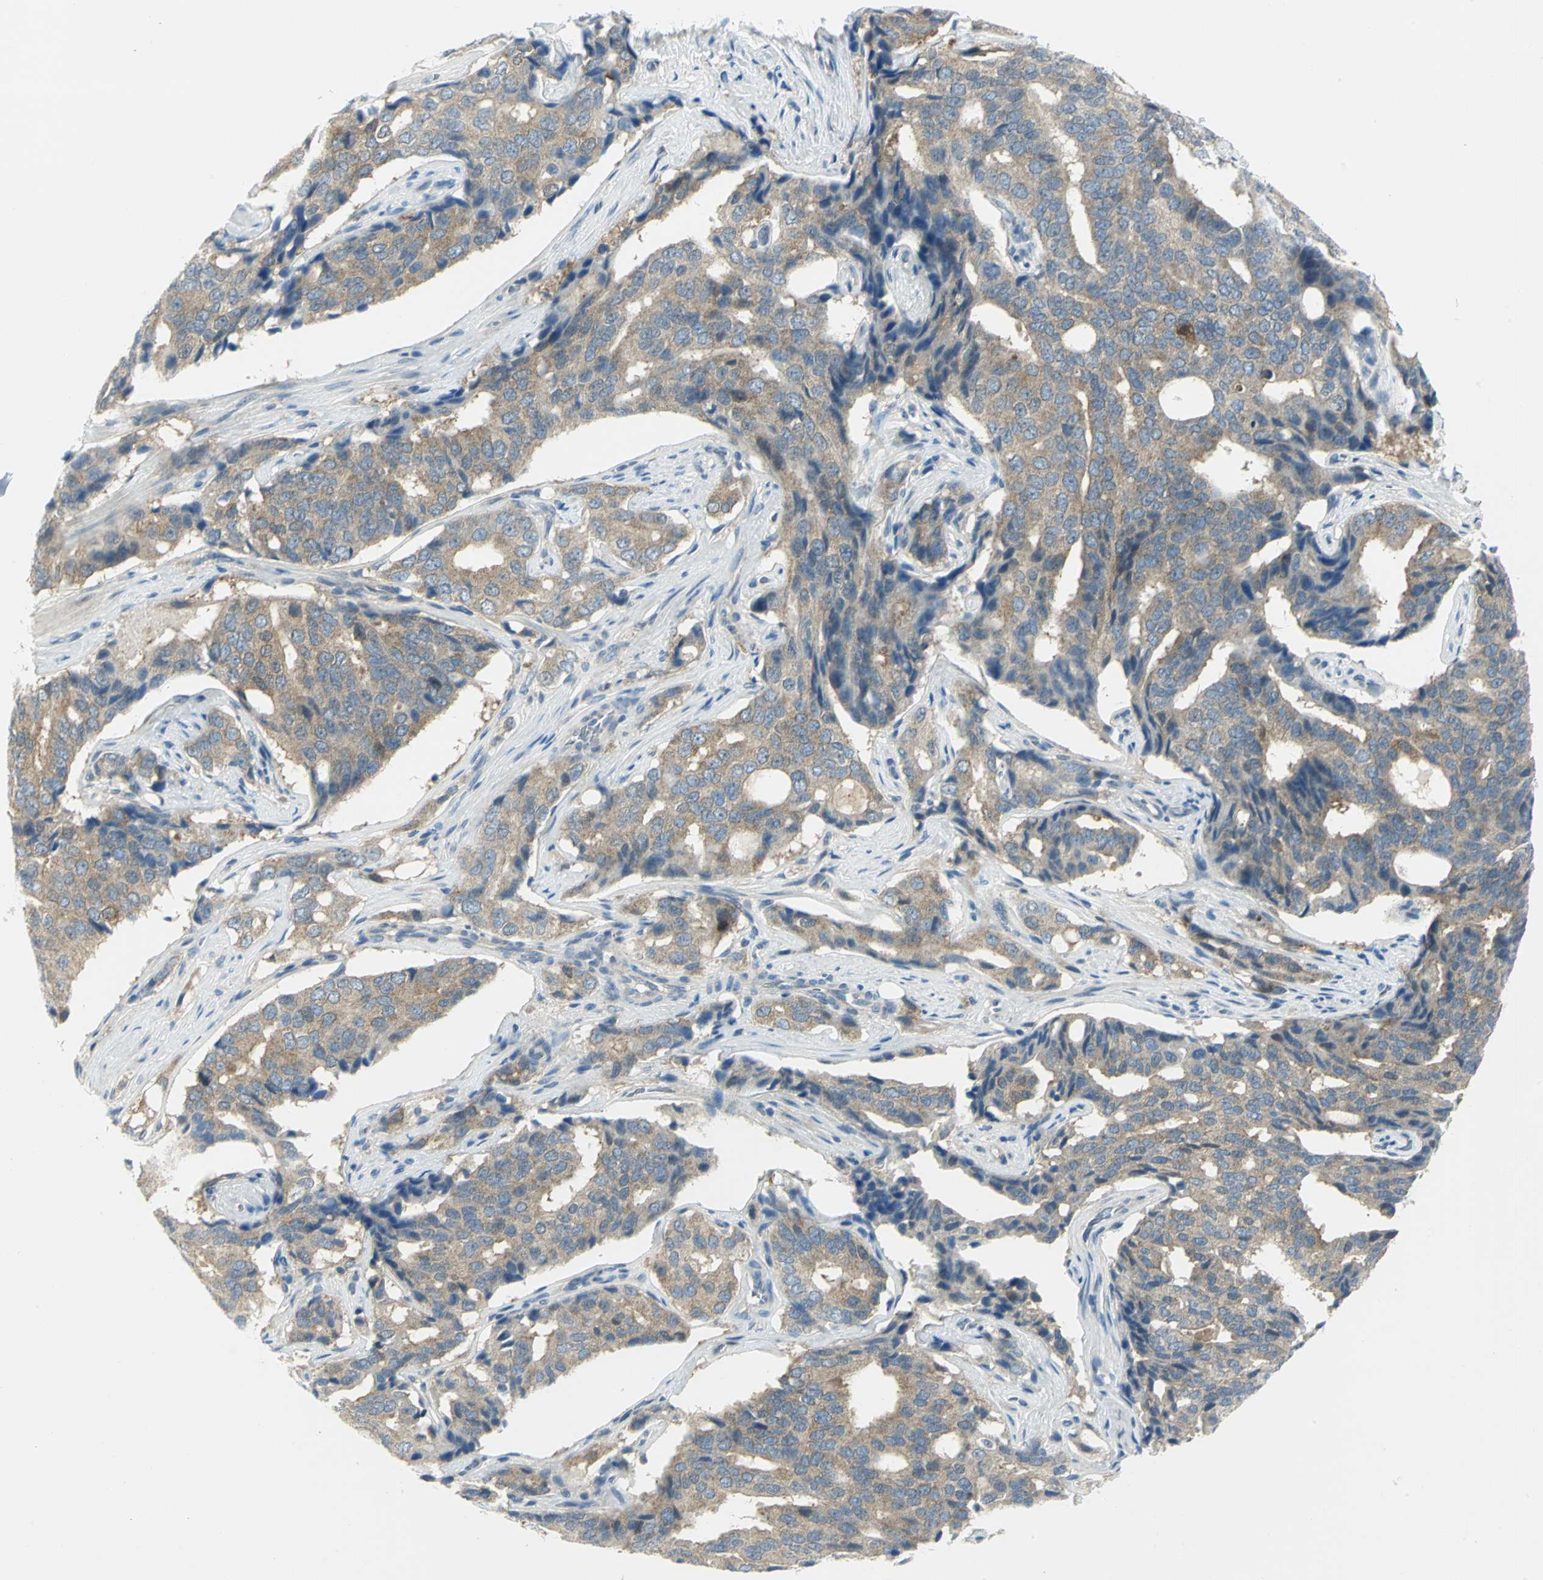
{"staining": {"intensity": "moderate", "quantity": ">75%", "location": "cytoplasmic/membranous"}, "tissue": "prostate cancer", "cell_type": "Tumor cells", "image_type": "cancer", "snomed": [{"axis": "morphology", "description": "Adenocarcinoma, High grade"}, {"axis": "topography", "description": "Prostate"}], "caption": "Brown immunohistochemical staining in prostate cancer reveals moderate cytoplasmic/membranous positivity in about >75% of tumor cells.", "gene": "ALDOA", "patient": {"sex": "male", "age": 58}}